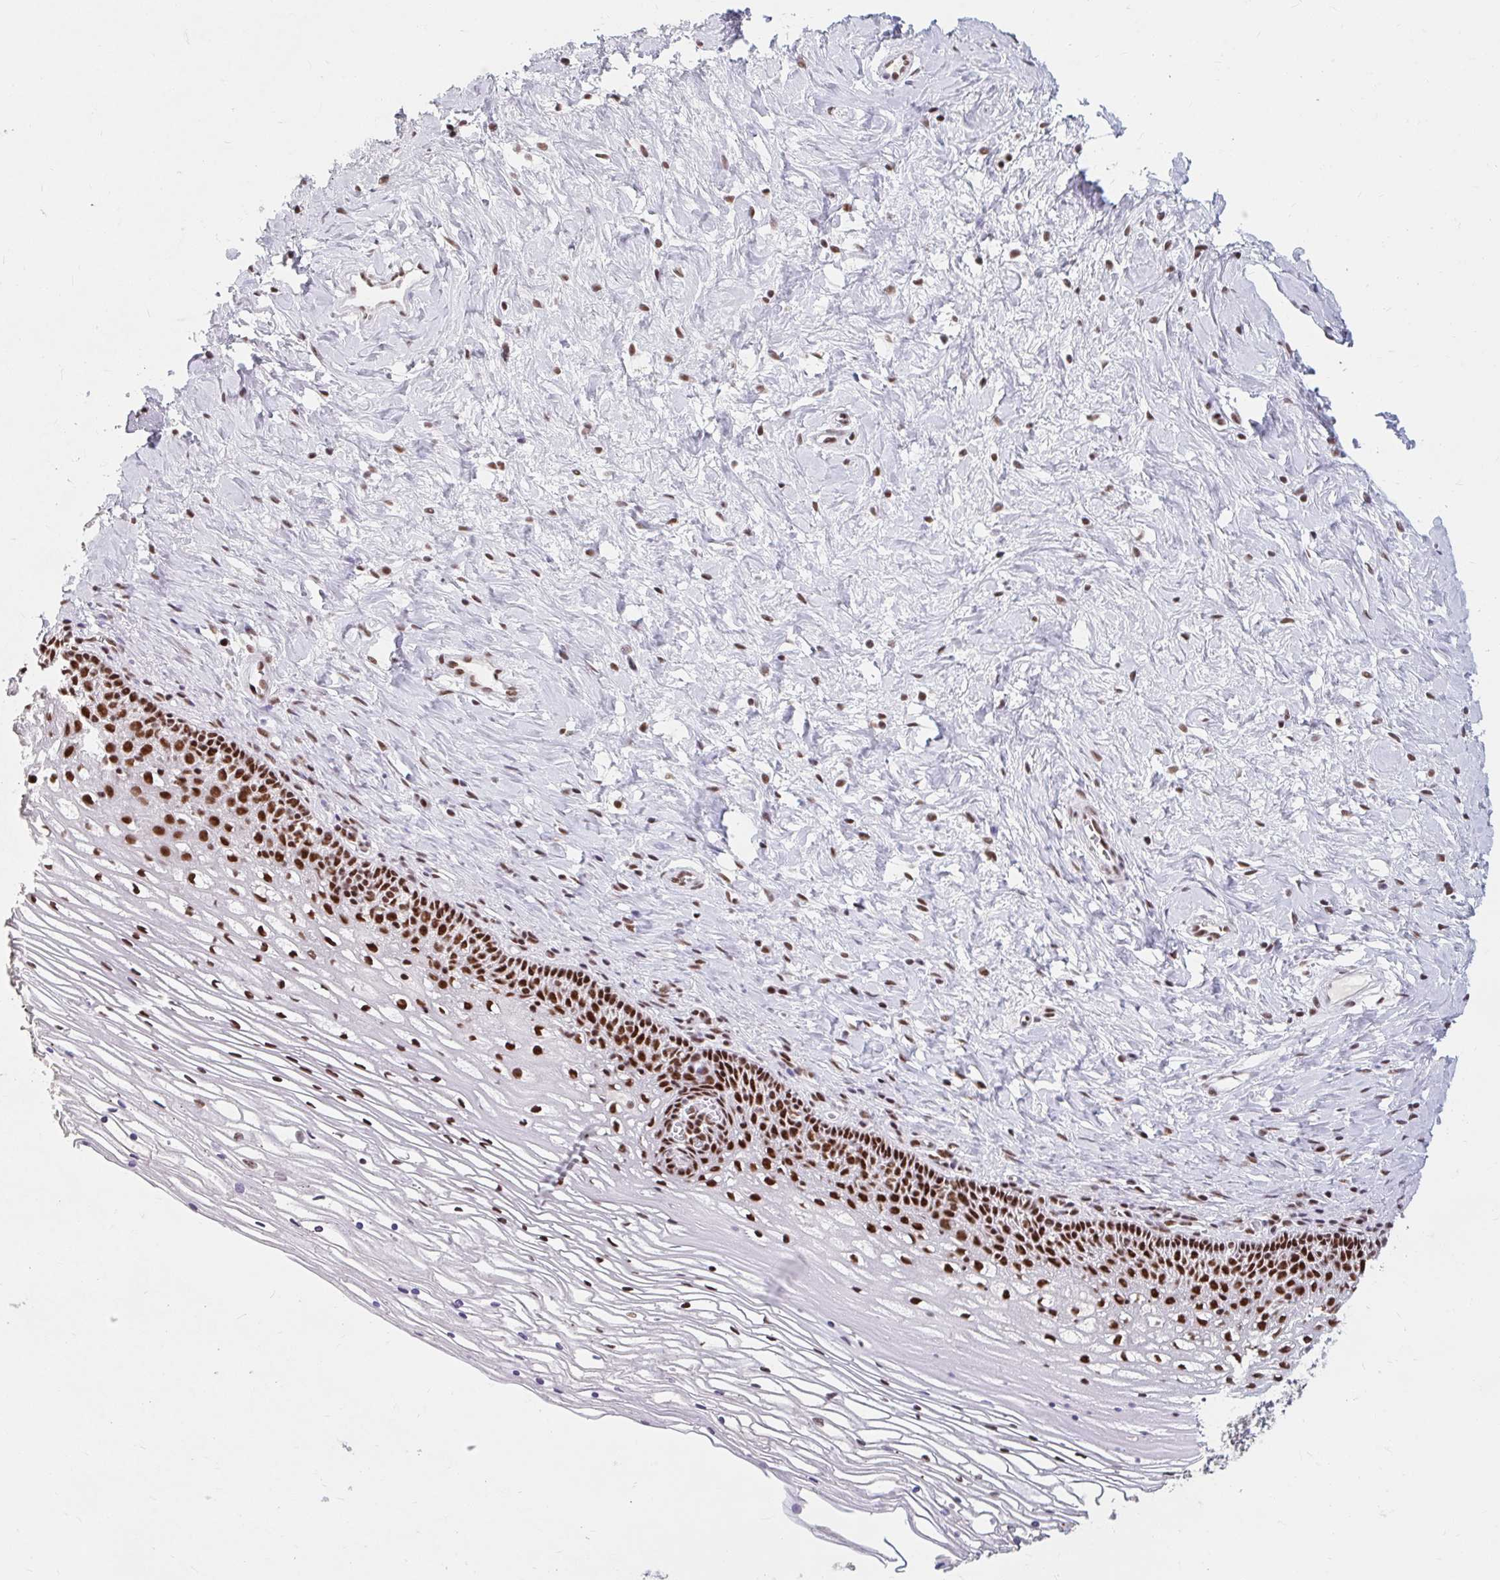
{"staining": {"intensity": "moderate", "quantity": ">75%", "location": "nuclear"}, "tissue": "cervix", "cell_type": "Glandular cells", "image_type": "normal", "snomed": [{"axis": "morphology", "description": "Normal tissue, NOS"}, {"axis": "topography", "description": "Cervix"}], "caption": "This image displays immunohistochemistry staining of unremarkable human cervix, with medium moderate nuclear expression in about >75% of glandular cells.", "gene": "SRSF10", "patient": {"sex": "female", "age": 36}}